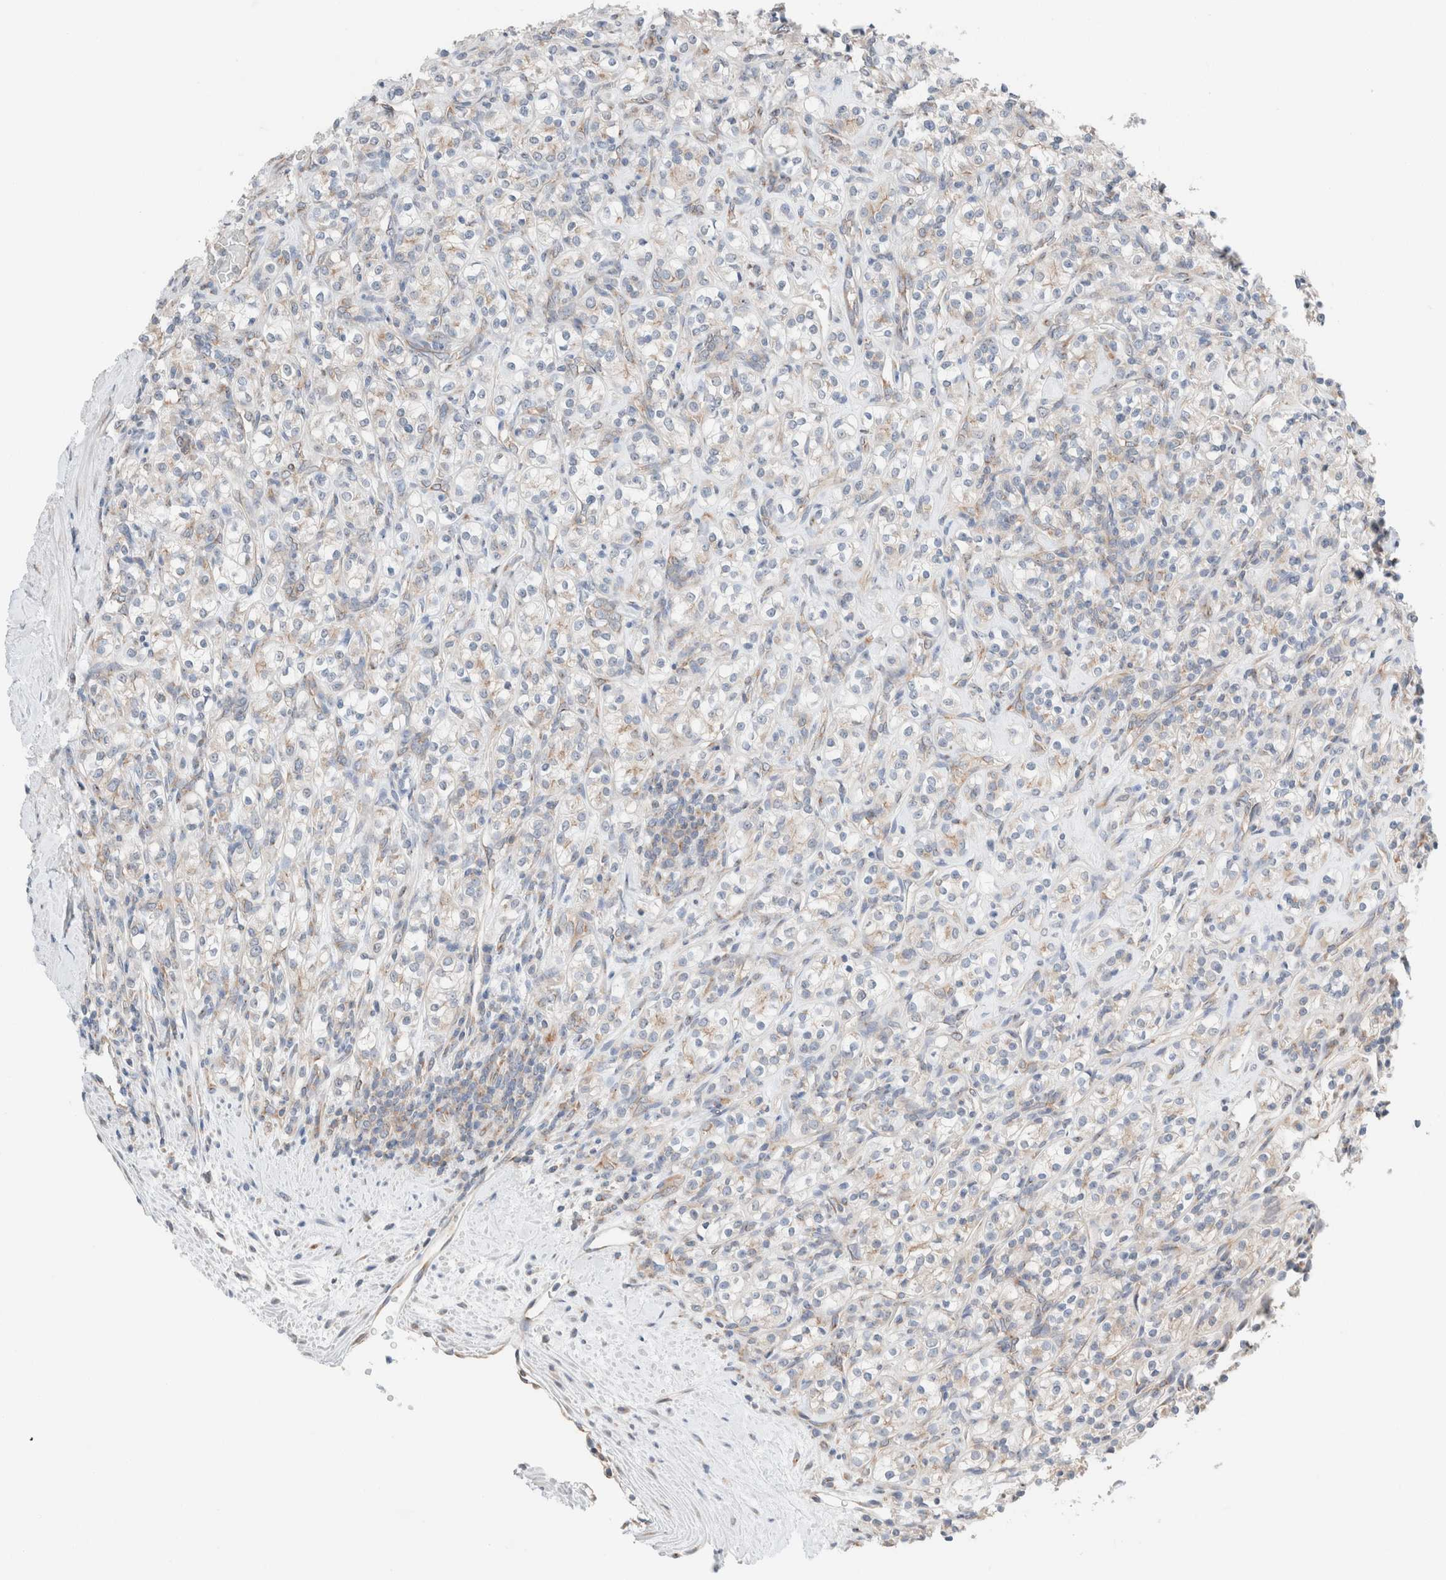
{"staining": {"intensity": "weak", "quantity": "<25%", "location": "cytoplasmic/membranous"}, "tissue": "renal cancer", "cell_type": "Tumor cells", "image_type": "cancer", "snomed": [{"axis": "morphology", "description": "Adenocarcinoma, NOS"}, {"axis": "topography", "description": "Kidney"}], "caption": "The micrograph reveals no significant positivity in tumor cells of renal cancer.", "gene": "CASC3", "patient": {"sex": "male", "age": 77}}